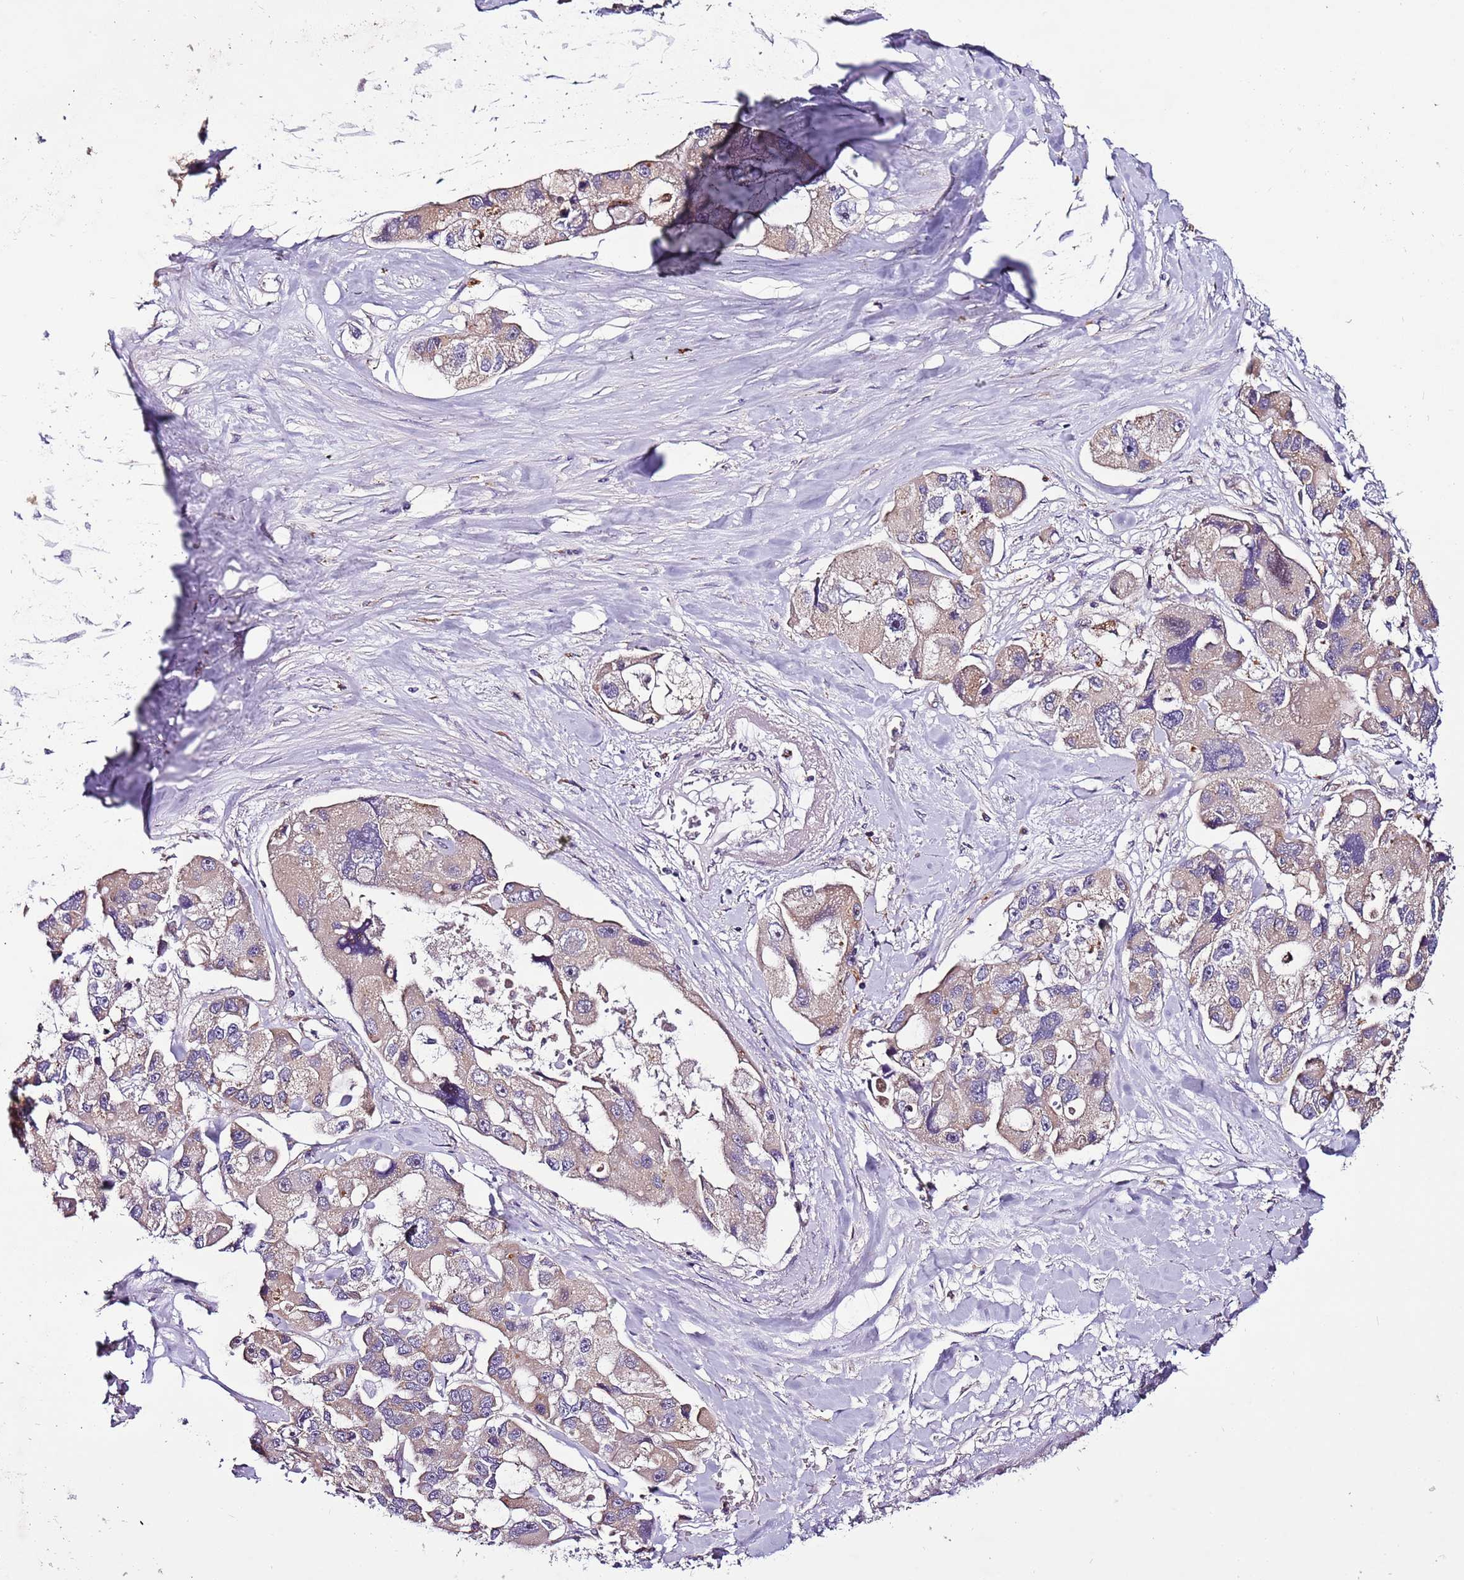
{"staining": {"intensity": "weak", "quantity": "25%-75%", "location": "cytoplasmic/membranous"}, "tissue": "lung cancer", "cell_type": "Tumor cells", "image_type": "cancer", "snomed": [{"axis": "morphology", "description": "Adenocarcinoma, NOS"}, {"axis": "topography", "description": "Lung"}], "caption": "High-magnification brightfield microscopy of lung adenocarcinoma stained with DAB (brown) and counterstained with hematoxylin (blue). tumor cells exhibit weak cytoplasmic/membranous expression is appreciated in approximately25%-75% of cells. (IHC, brightfield microscopy, high magnification).", "gene": "FAM20A", "patient": {"sex": "female", "age": 54}}